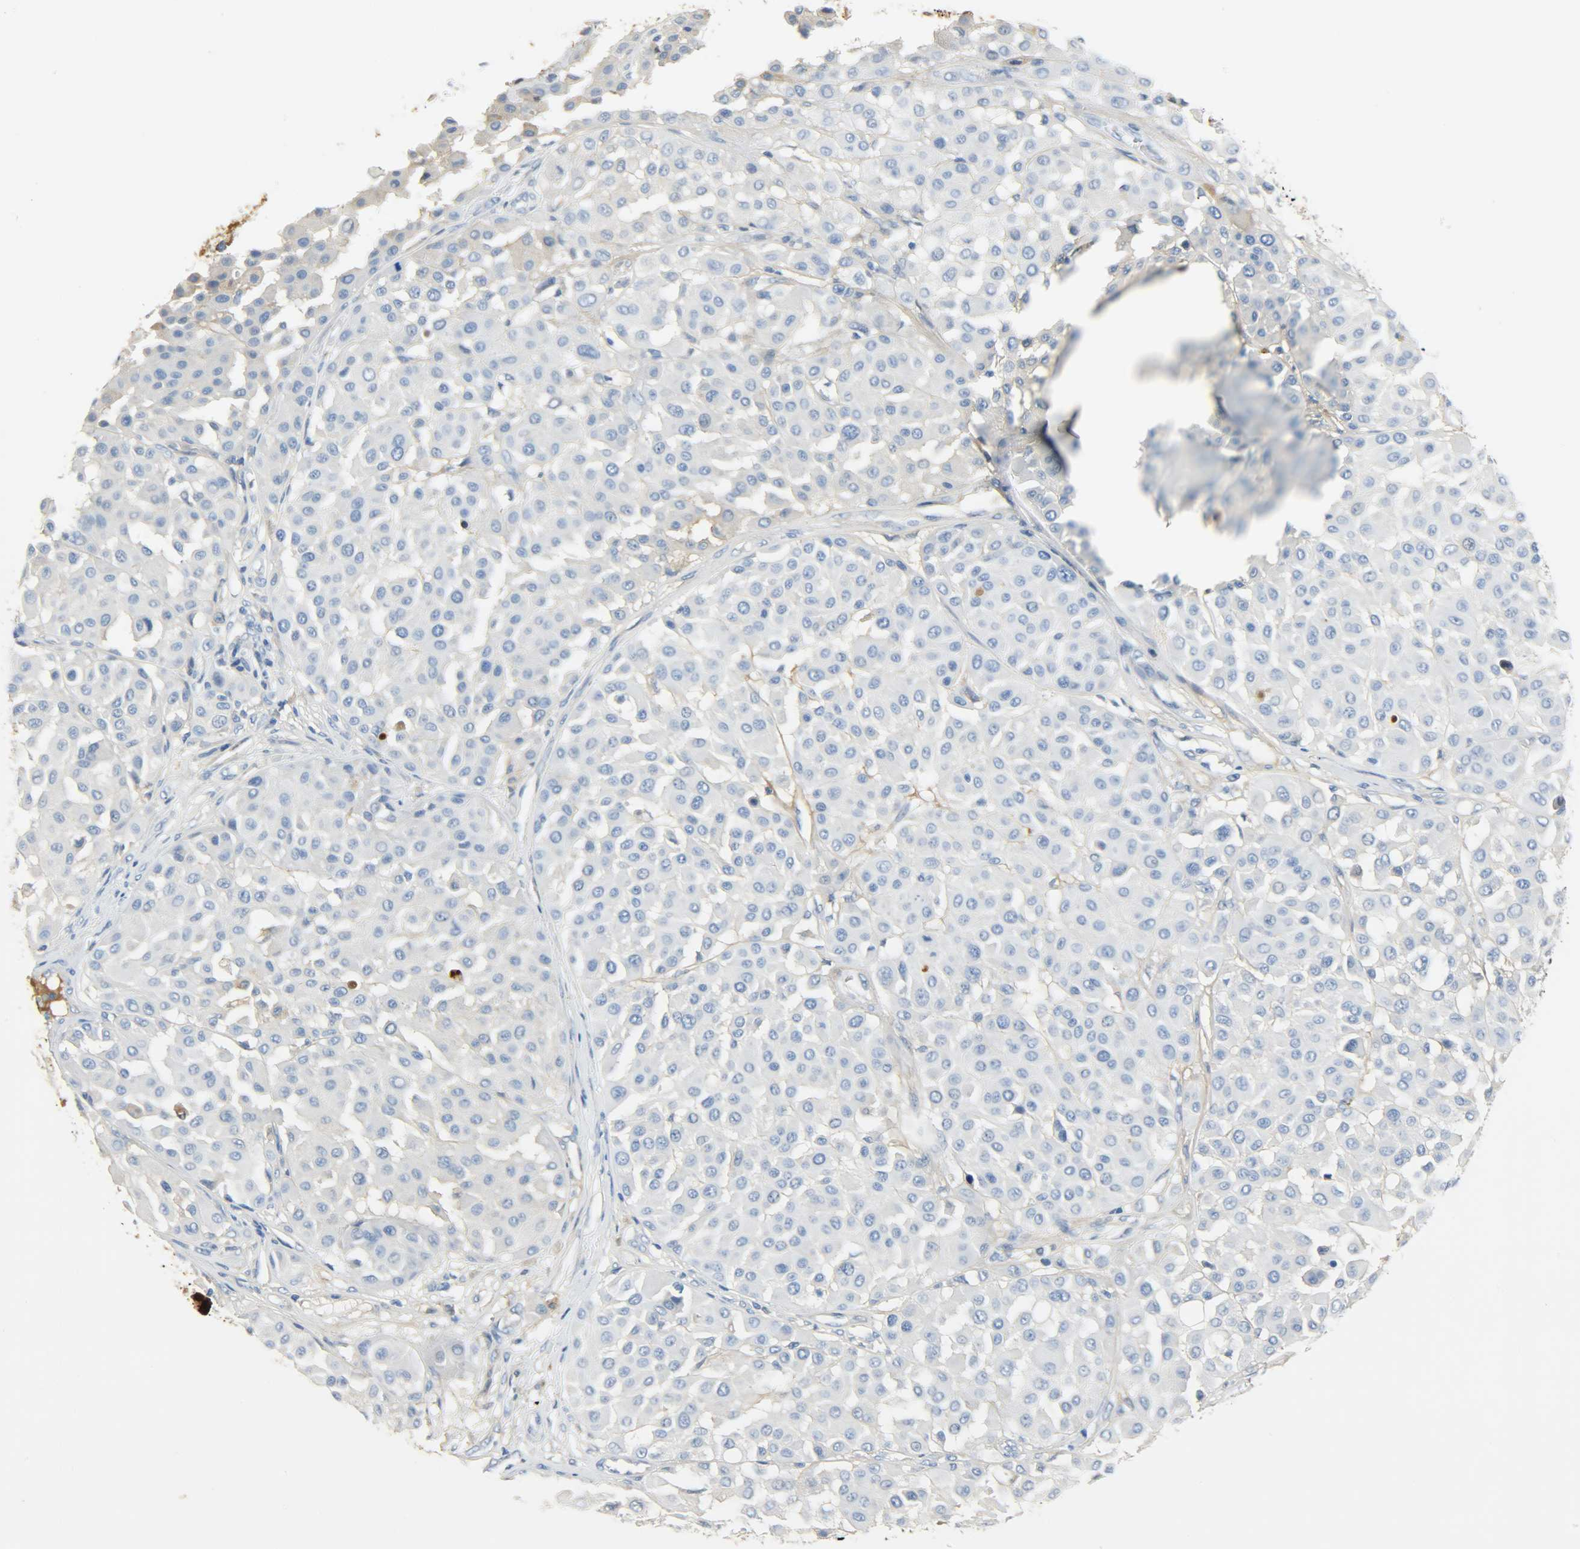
{"staining": {"intensity": "negative", "quantity": "none", "location": "none"}, "tissue": "melanoma", "cell_type": "Tumor cells", "image_type": "cancer", "snomed": [{"axis": "morphology", "description": "Malignant melanoma, Metastatic site"}, {"axis": "topography", "description": "Soft tissue"}], "caption": "Human melanoma stained for a protein using IHC reveals no staining in tumor cells.", "gene": "CRP", "patient": {"sex": "male", "age": 41}}